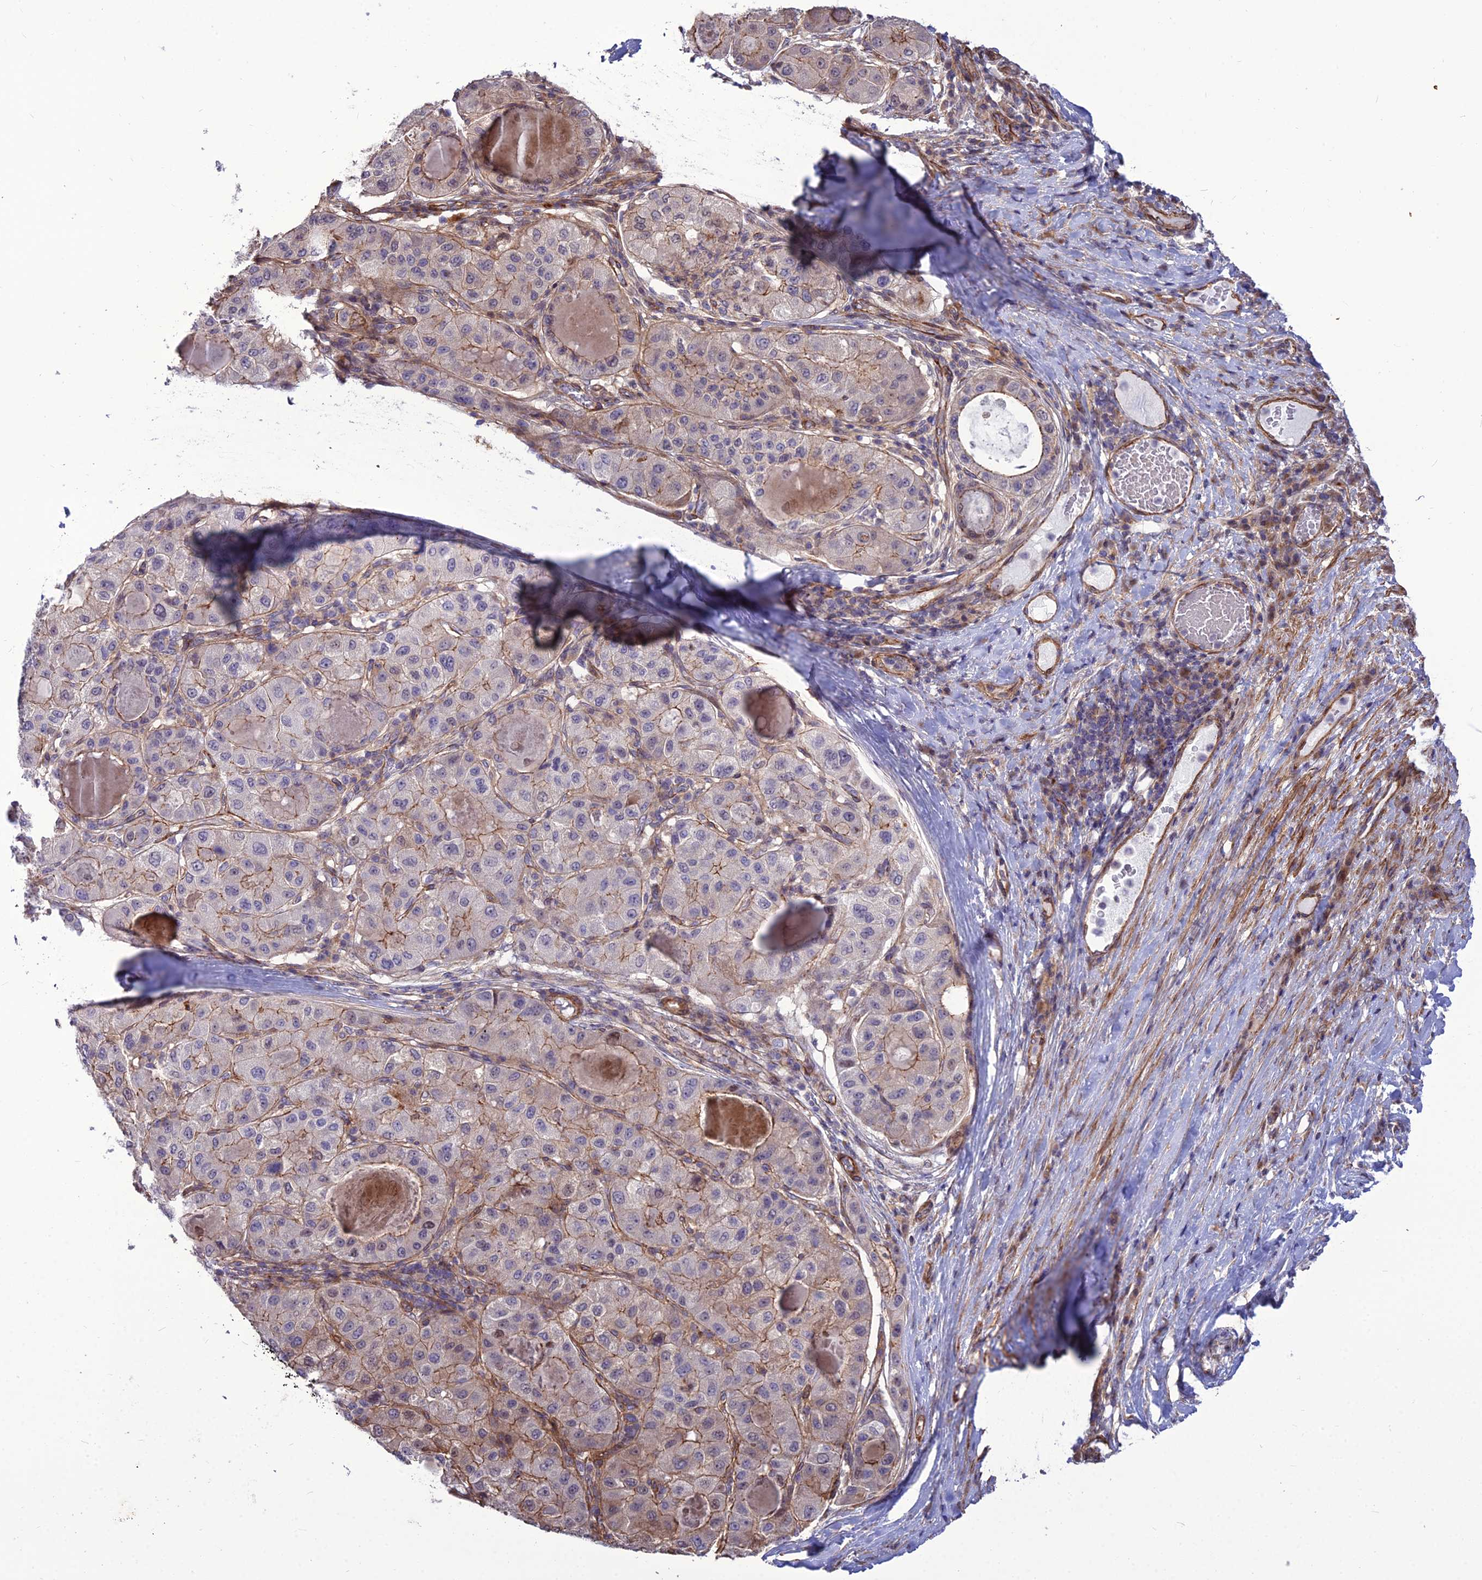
{"staining": {"intensity": "moderate", "quantity": "<25%", "location": "cytoplasmic/membranous"}, "tissue": "liver cancer", "cell_type": "Tumor cells", "image_type": "cancer", "snomed": [{"axis": "morphology", "description": "Carcinoma, Hepatocellular, NOS"}, {"axis": "topography", "description": "Liver"}], "caption": "Approximately <25% of tumor cells in liver hepatocellular carcinoma show moderate cytoplasmic/membranous protein expression as visualized by brown immunohistochemical staining.", "gene": "TSPYL2", "patient": {"sex": "male", "age": 80}}